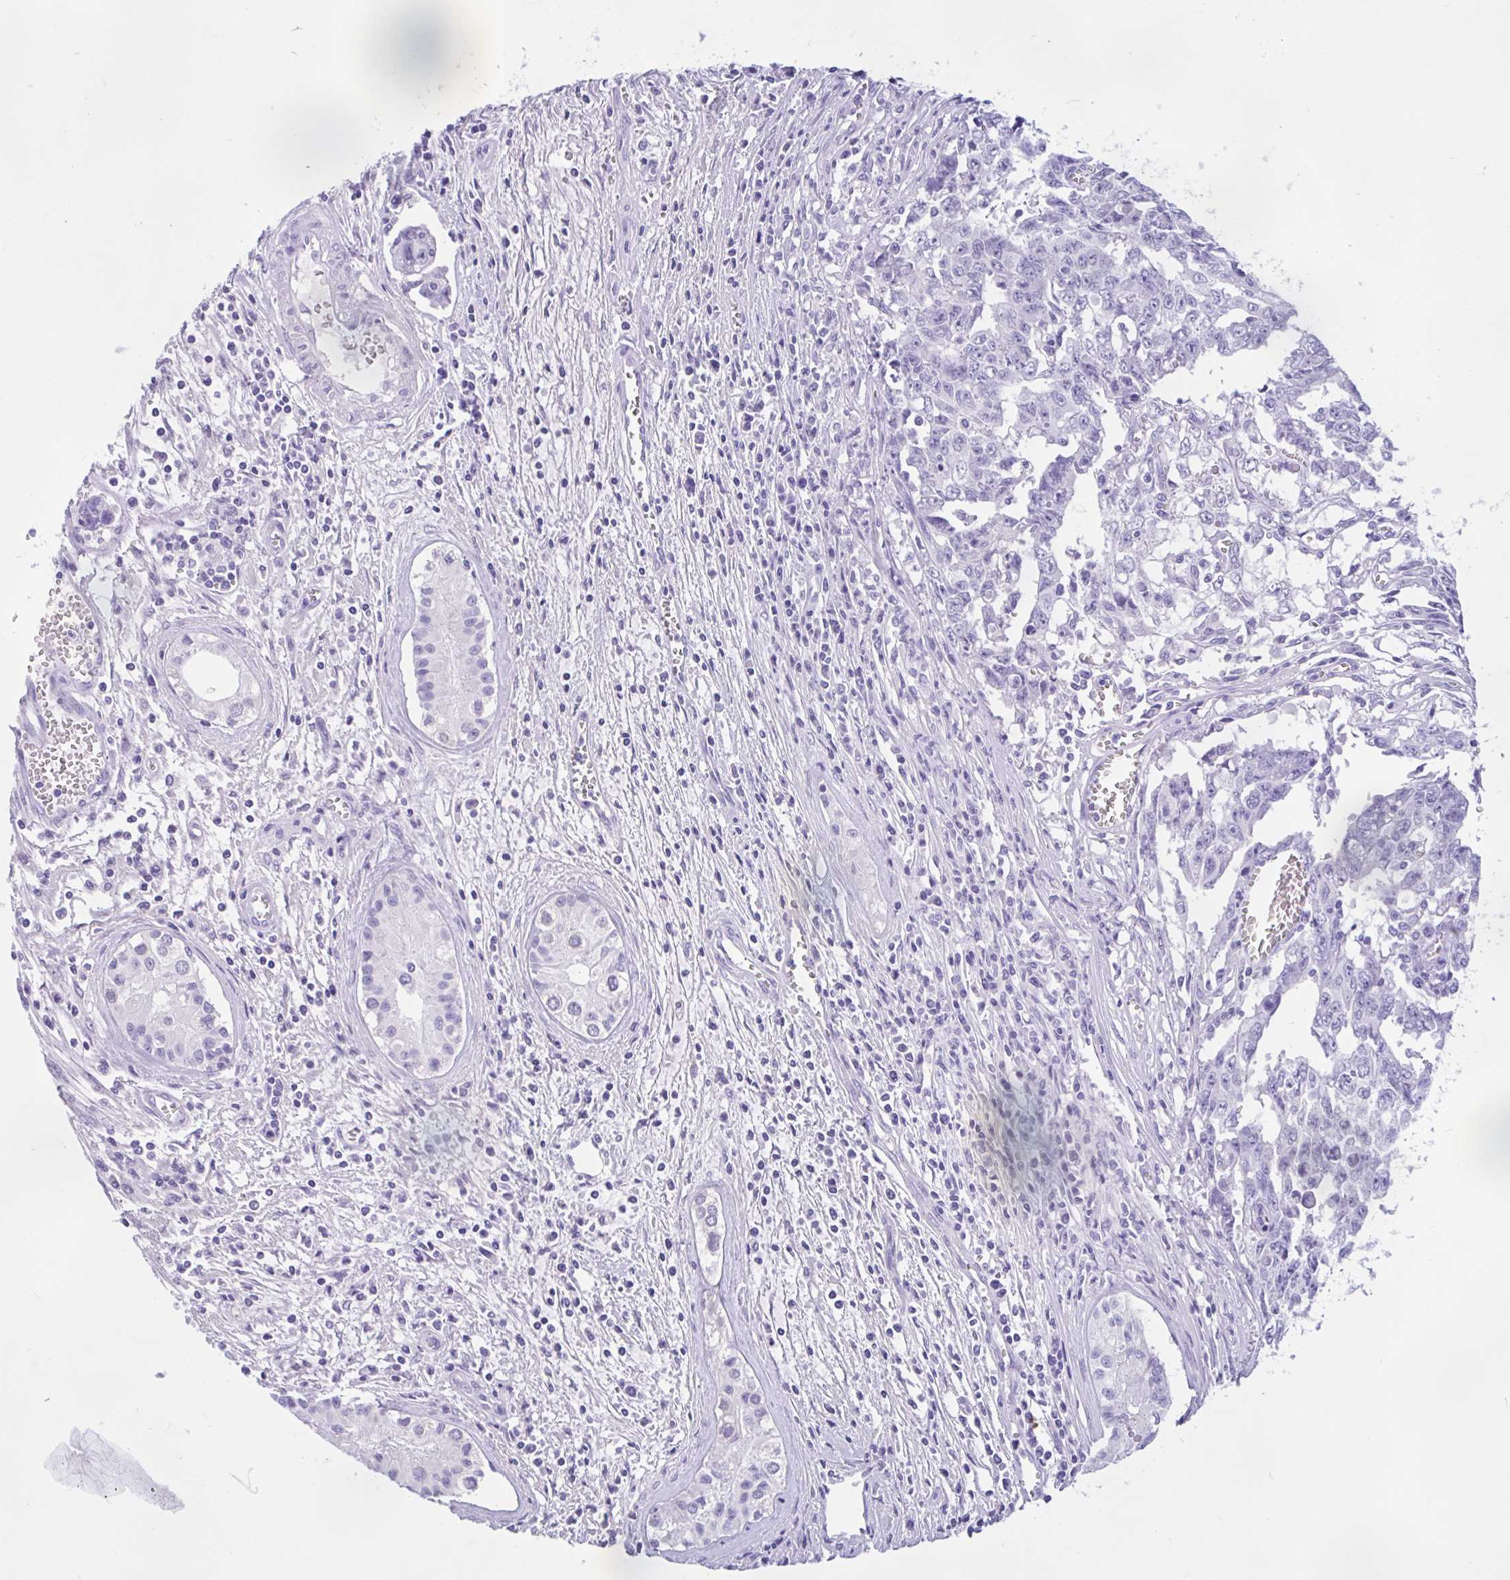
{"staining": {"intensity": "negative", "quantity": "none", "location": "none"}, "tissue": "testis cancer", "cell_type": "Tumor cells", "image_type": "cancer", "snomed": [{"axis": "morphology", "description": "Carcinoma, Embryonal, NOS"}, {"axis": "topography", "description": "Testis"}], "caption": "Tumor cells are negative for protein expression in human testis cancer (embryonal carcinoma). (Immunohistochemistry, brightfield microscopy, high magnification).", "gene": "ZNF319", "patient": {"sex": "male", "age": 24}}